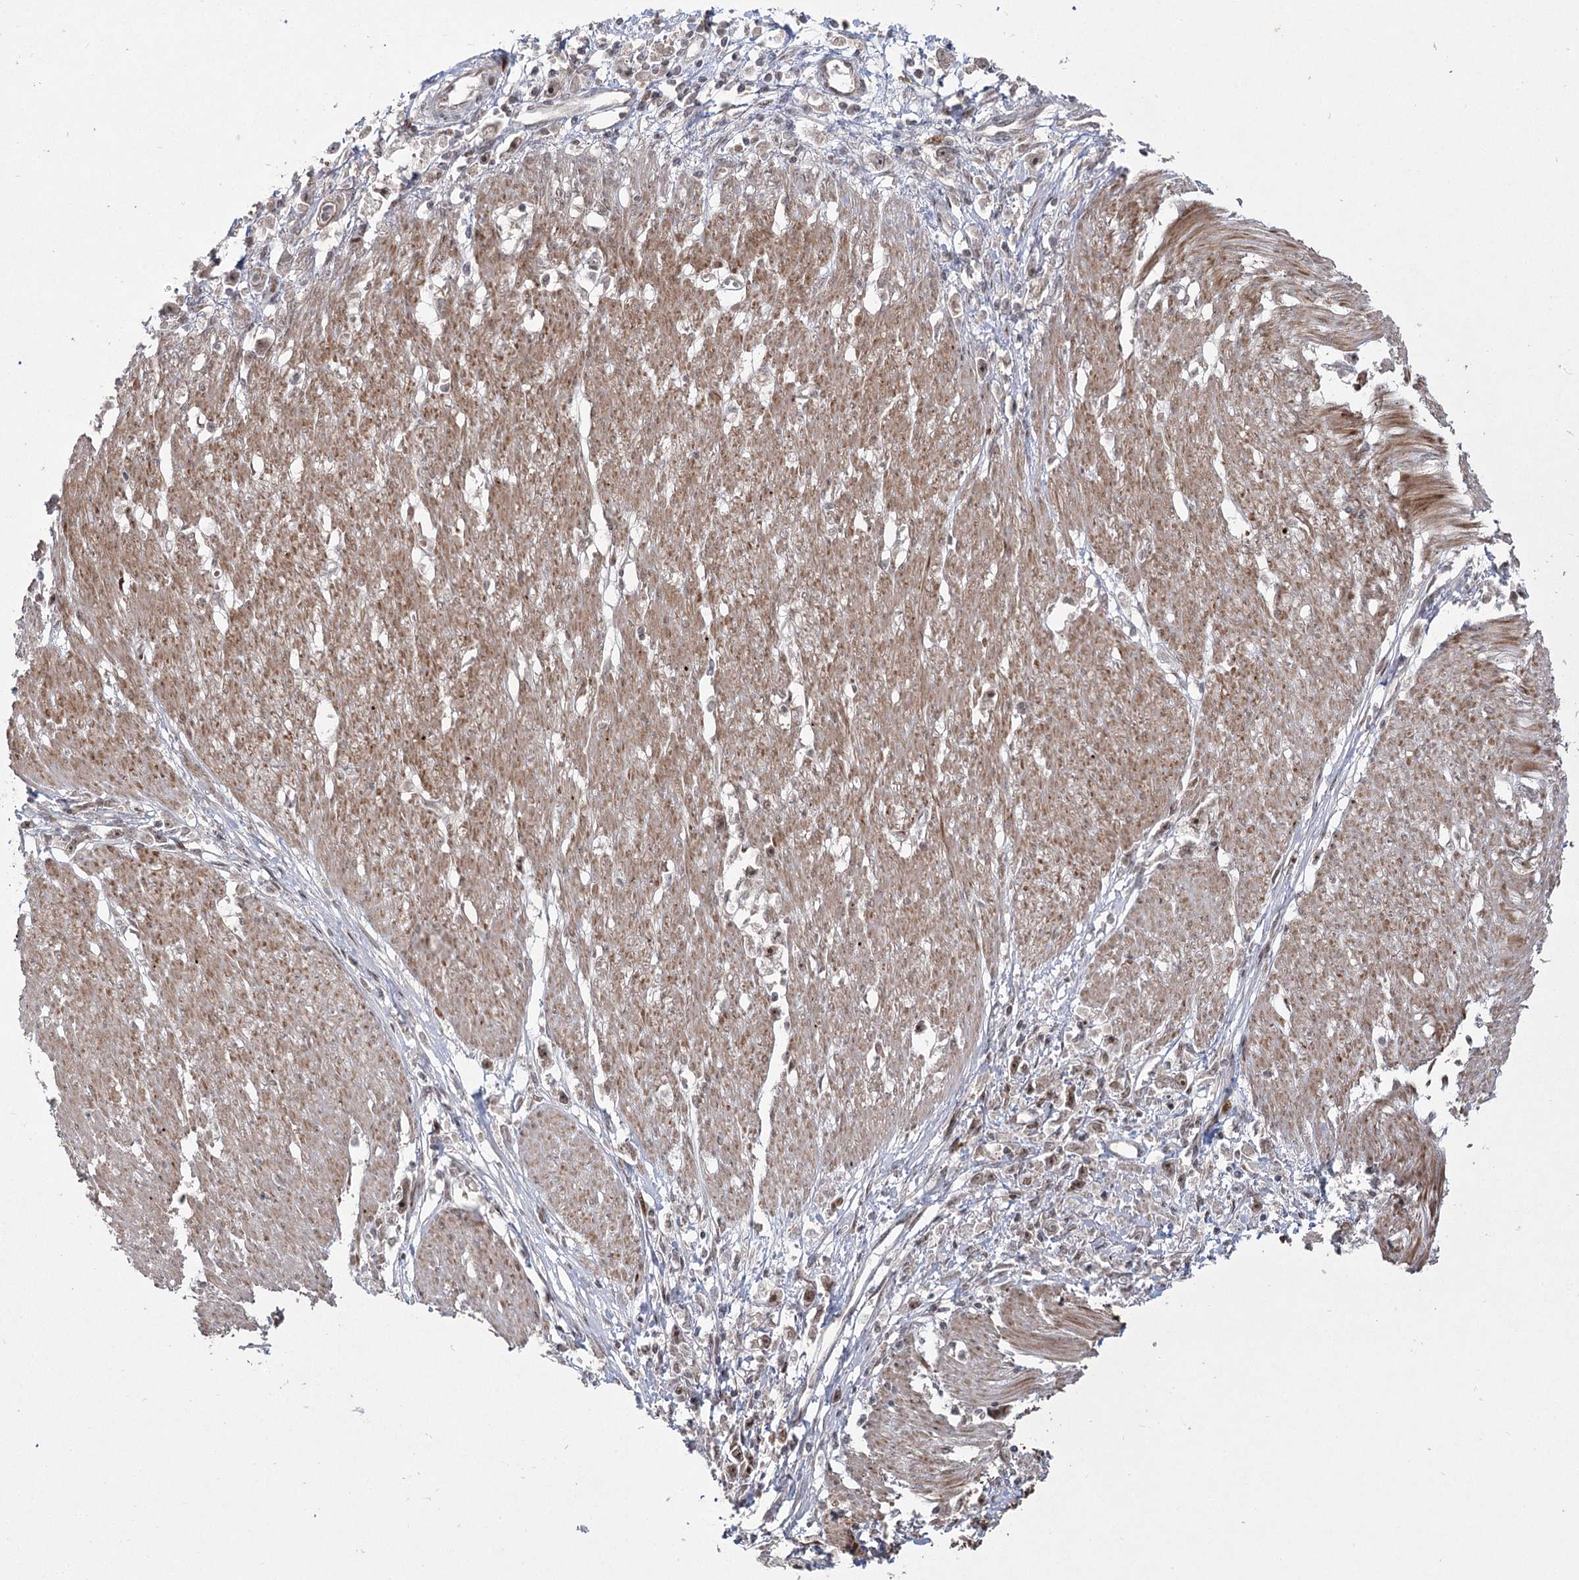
{"staining": {"intensity": "moderate", "quantity": "<25%", "location": "nuclear"}, "tissue": "stomach cancer", "cell_type": "Tumor cells", "image_type": "cancer", "snomed": [{"axis": "morphology", "description": "Adenocarcinoma, NOS"}, {"axis": "topography", "description": "Stomach"}], "caption": "The histopathology image displays staining of stomach cancer (adenocarcinoma), revealing moderate nuclear protein positivity (brown color) within tumor cells. The staining was performed using DAB to visualize the protein expression in brown, while the nuclei were stained in blue with hematoxylin (Magnification: 20x).", "gene": "HELQ", "patient": {"sex": "female", "age": 59}}